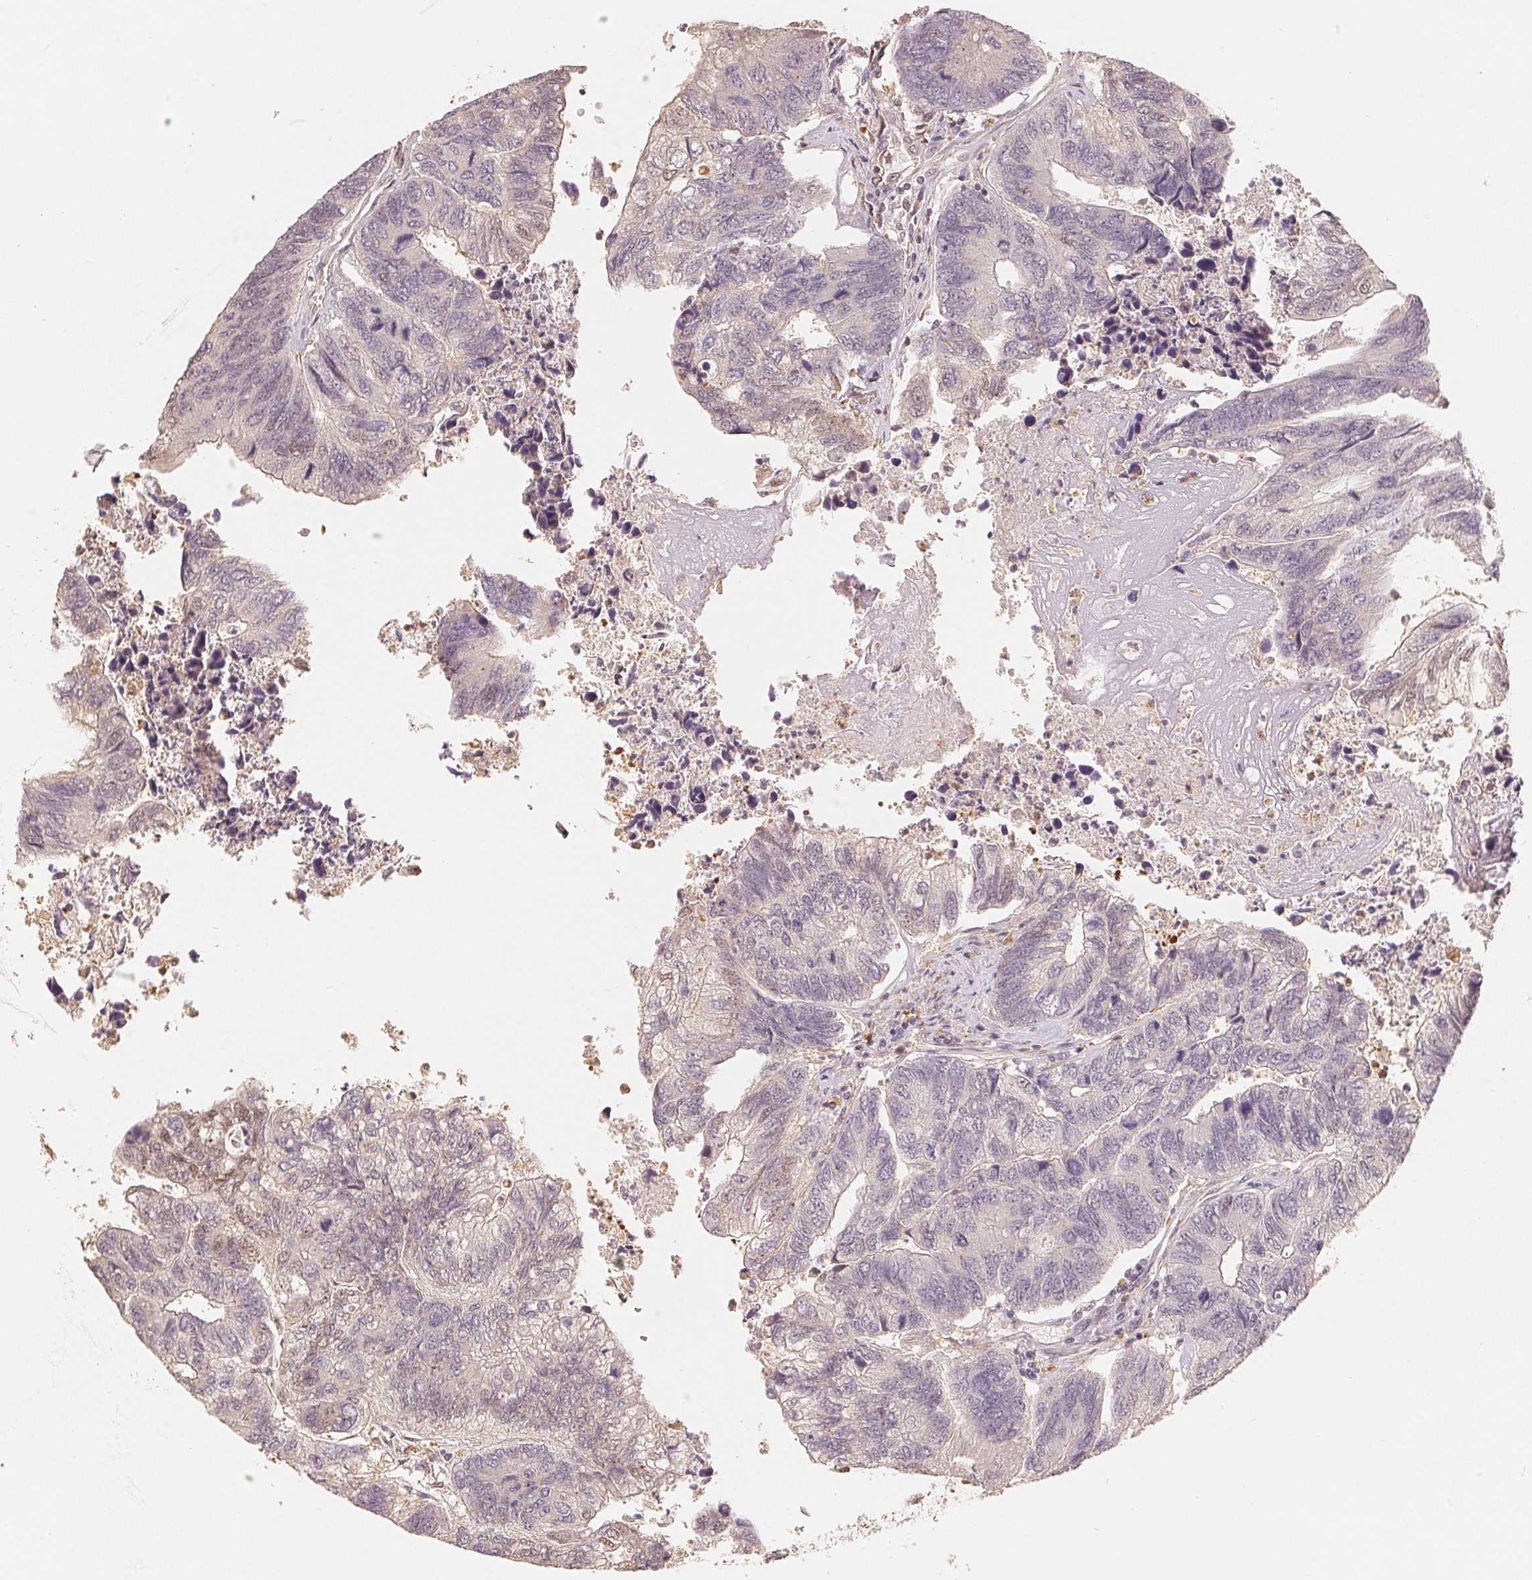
{"staining": {"intensity": "weak", "quantity": "<25%", "location": "nuclear"}, "tissue": "colorectal cancer", "cell_type": "Tumor cells", "image_type": "cancer", "snomed": [{"axis": "morphology", "description": "Adenocarcinoma, NOS"}, {"axis": "topography", "description": "Colon"}], "caption": "The photomicrograph displays no significant staining in tumor cells of adenocarcinoma (colorectal).", "gene": "GUSB", "patient": {"sex": "female", "age": 67}}